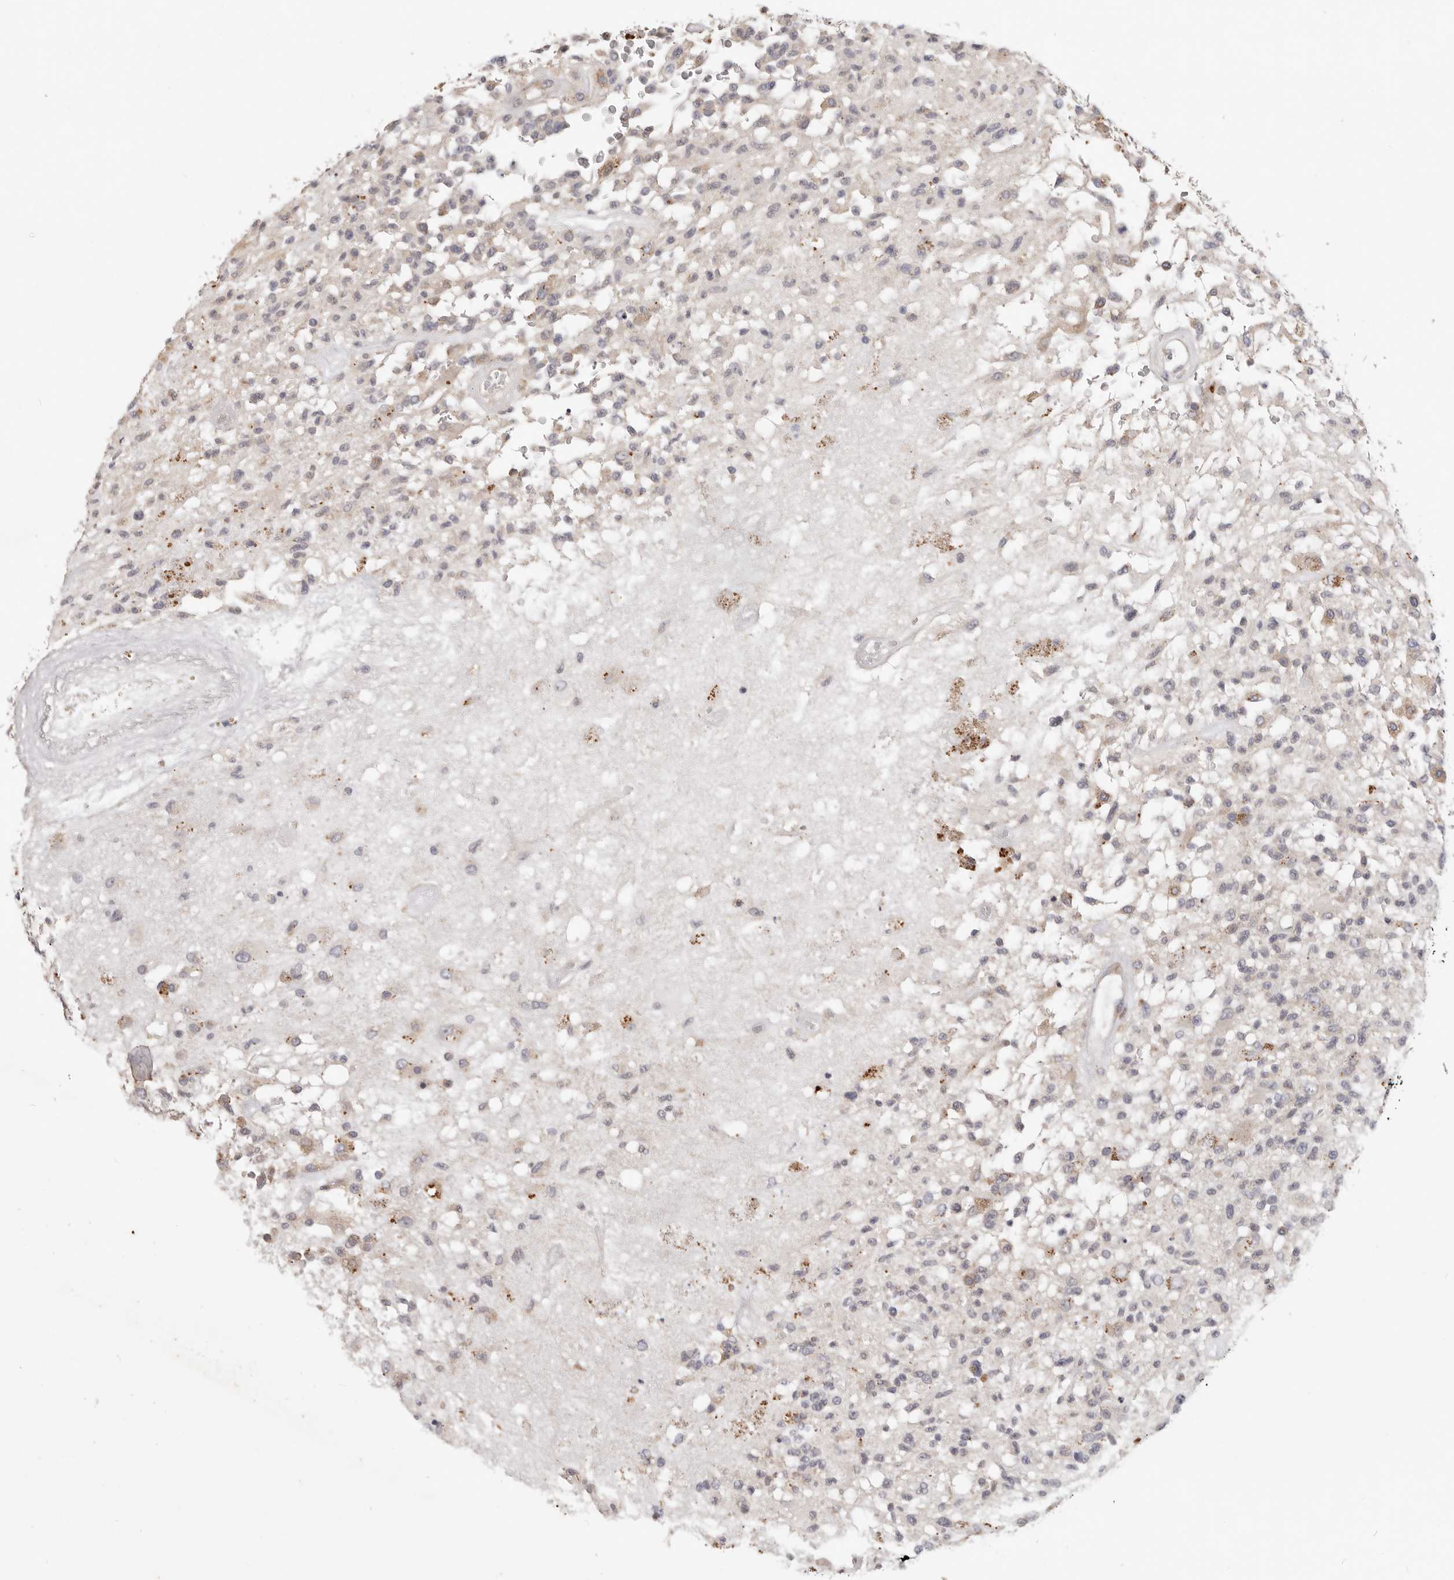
{"staining": {"intensity": "negative", "quantity": "none", "location": "none"}, "tissue": "glioma", "cell_type": "Tumor cells", "image_type": "cancer", "snomed": [{"axis": "morphology", "description": "Glioma, malignant, High grade"}, {"axis": "morphology", "description": "Glioblastoma, NOS"}, {"axis": "topography", "description": "Brain"}], "caption": "Image shows no protein staining in tumor cells of glioblastoma tissue.", "gene": "WDR77", "patient": {"sex": "male", "age": 60}}